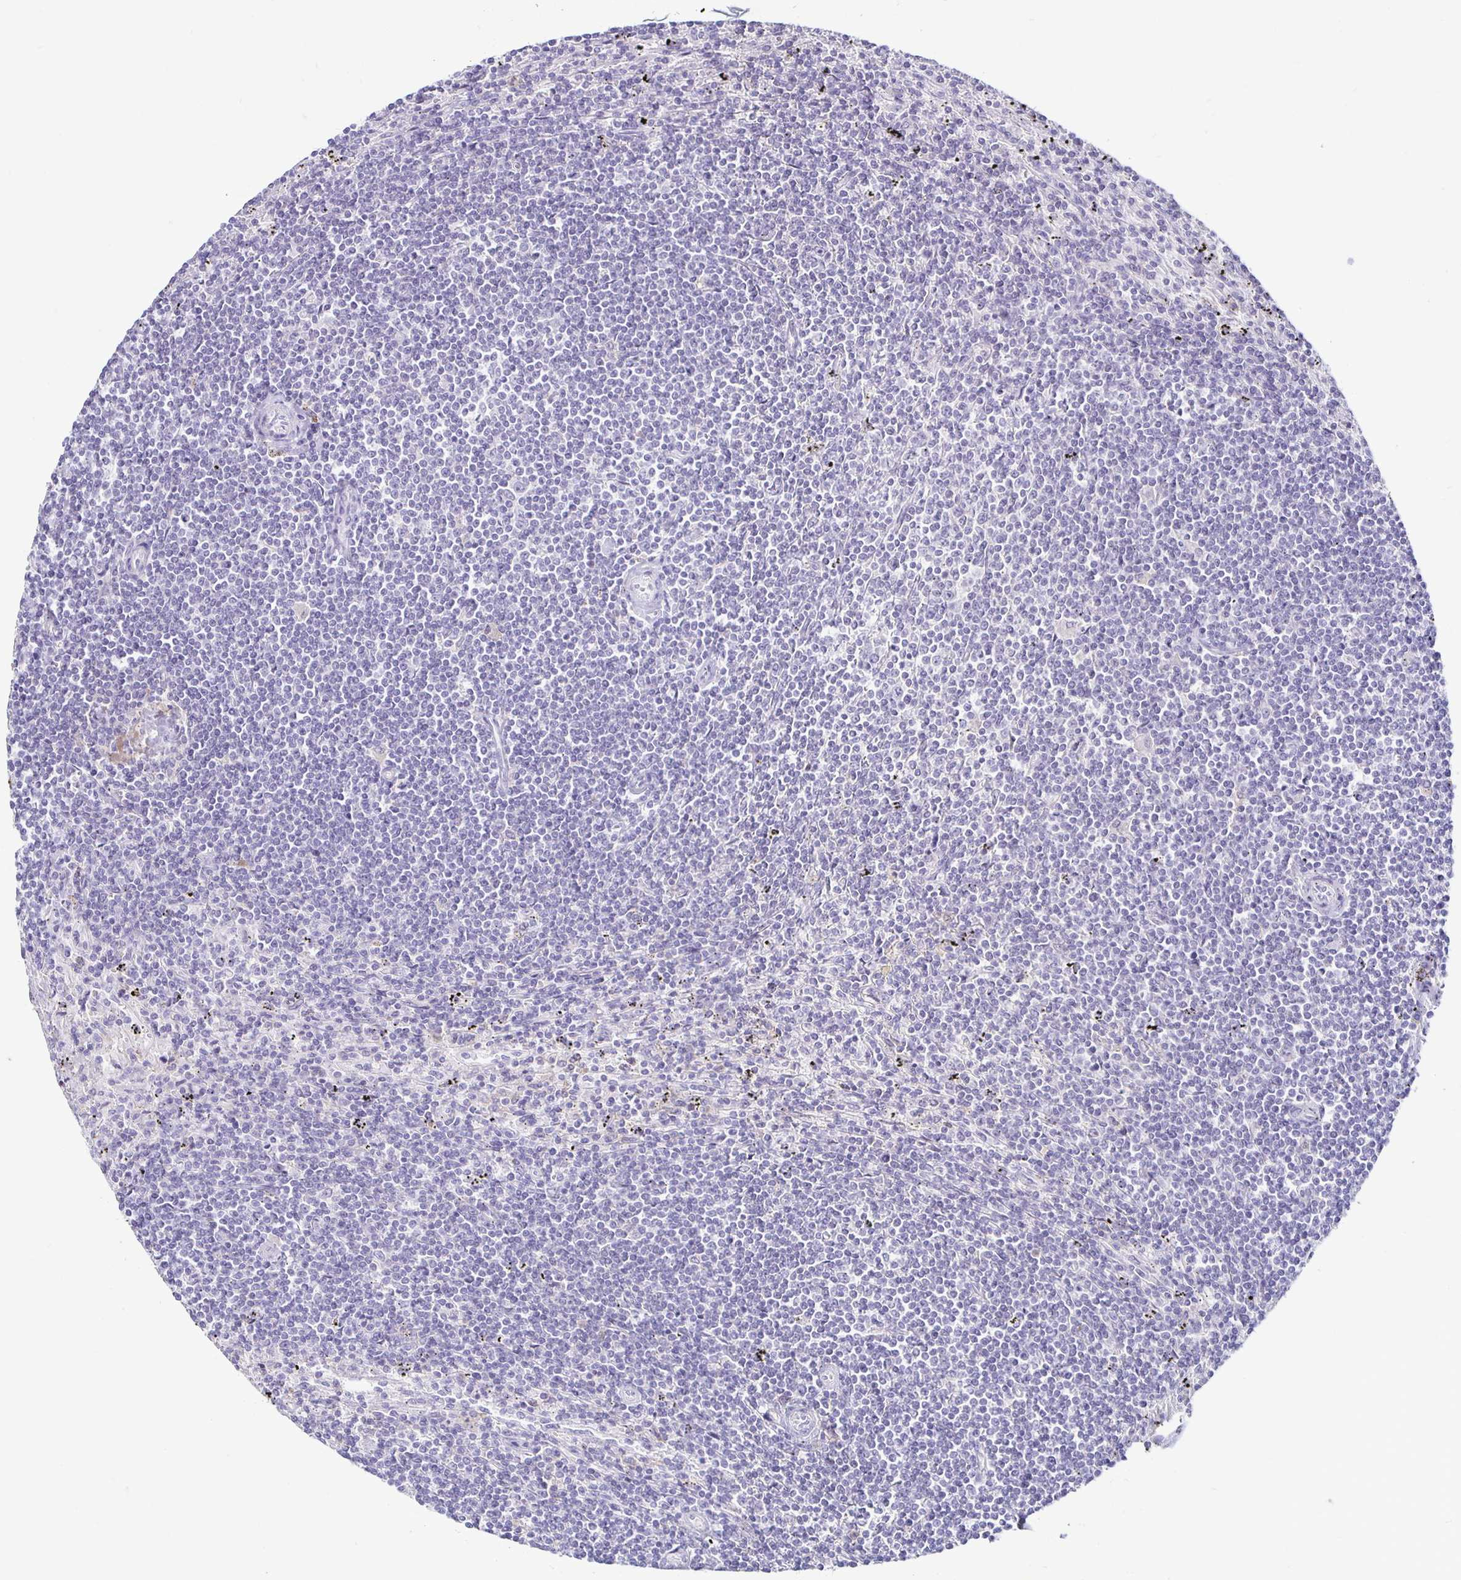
{"staining": {"intensity": "negative", "quantity": "none", "location": "none"}, "tissue": "lymphoma", "cell_type": "Tumor cells", "image_type": "cancer", "snomed": [{"axis": "morphology", "description": "Malignant lymphoma, non-Hodgkin's type, Low grade"}, {"axis": "topography", "description": "Spleen"}], "caption": "Protein analysis of low-grade malignant lymphoma, non-Hodgkin's type shows no significant staining in tumor cells.", "gene": "SIRPA", "patient": {"sex": "male", "age": 76}}